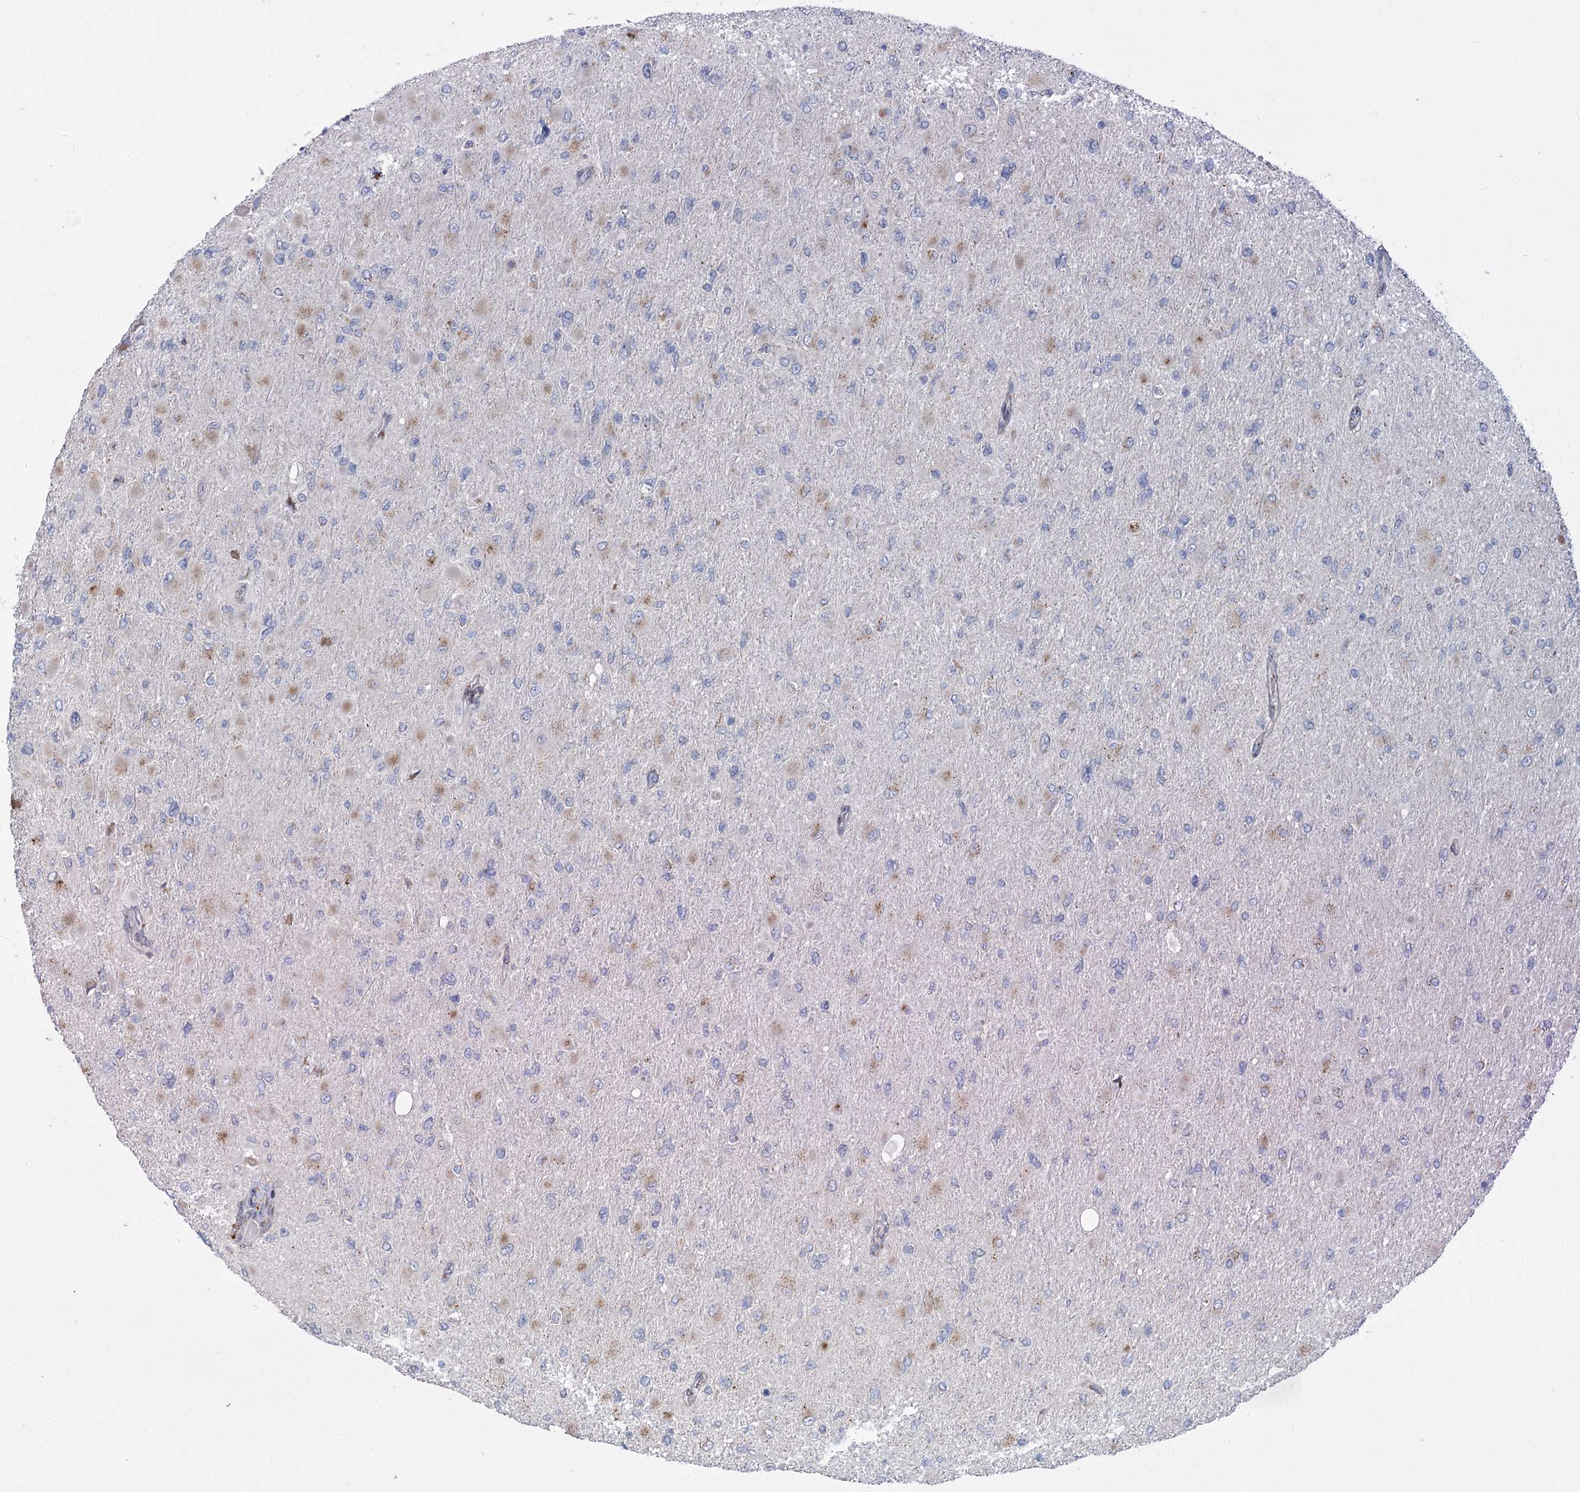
{"staining": {"intensity": "negative", "quantity": "none", "location": "none"}, "tissue": "glioma", "cell_type": "Tumor cells", "image_type": "cancer", "snomed": [{"axis": "morphology", "description": "Glioma, malignant, High grade"}, {"axis": "topography", "description": "Cerebral cortex"}], "caption": "Tumor cells are negative for protein expression in human malignant high-grade glioma. Nuclei are stained in blue.", "gene": "NME7", "patient": {"sex": "female", "age": 36}}